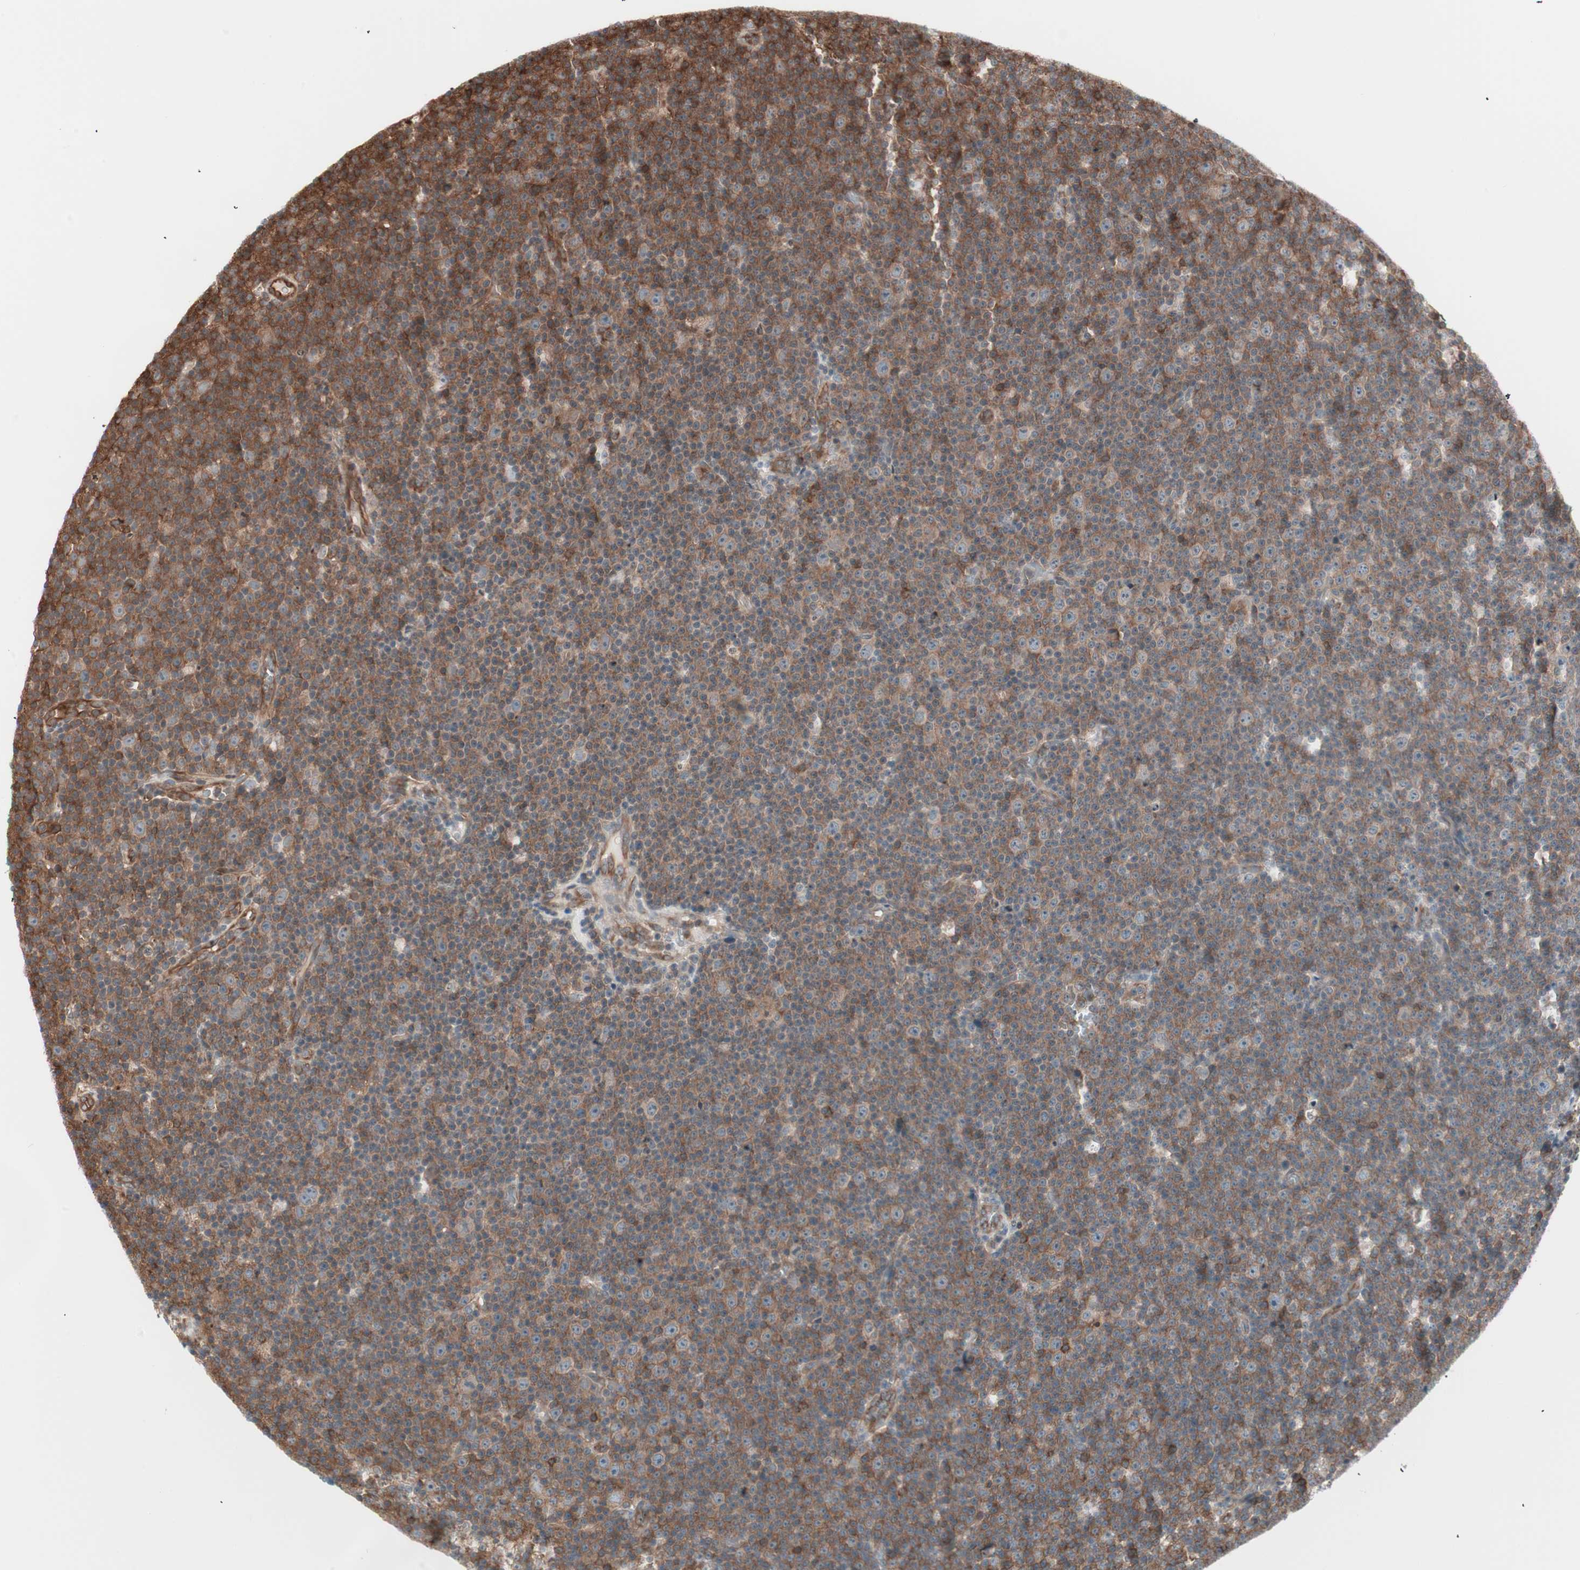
{"staining": {"intensity": "strong", "quantity": ">75%", "location": "cytoplasmic/membranous"}, "tissue": "lymphoma", "cell_type": "Tumor cells", "image_type": "cancer", "snomed": [{"axis": "morphology", "description": "Malignant lymphoma, non-Hodgkin's type, Low grade"}, {"axis": "topography", "description": "Lymph node"}], "caption": "Immunohistochemical staining of human lymphoma reveals high levels of strong cytoplasmic/membranous expression in about >75% of tumor cells.", "gene": "TCP11L1", "patient": {"sex": "female", "age": 67}}